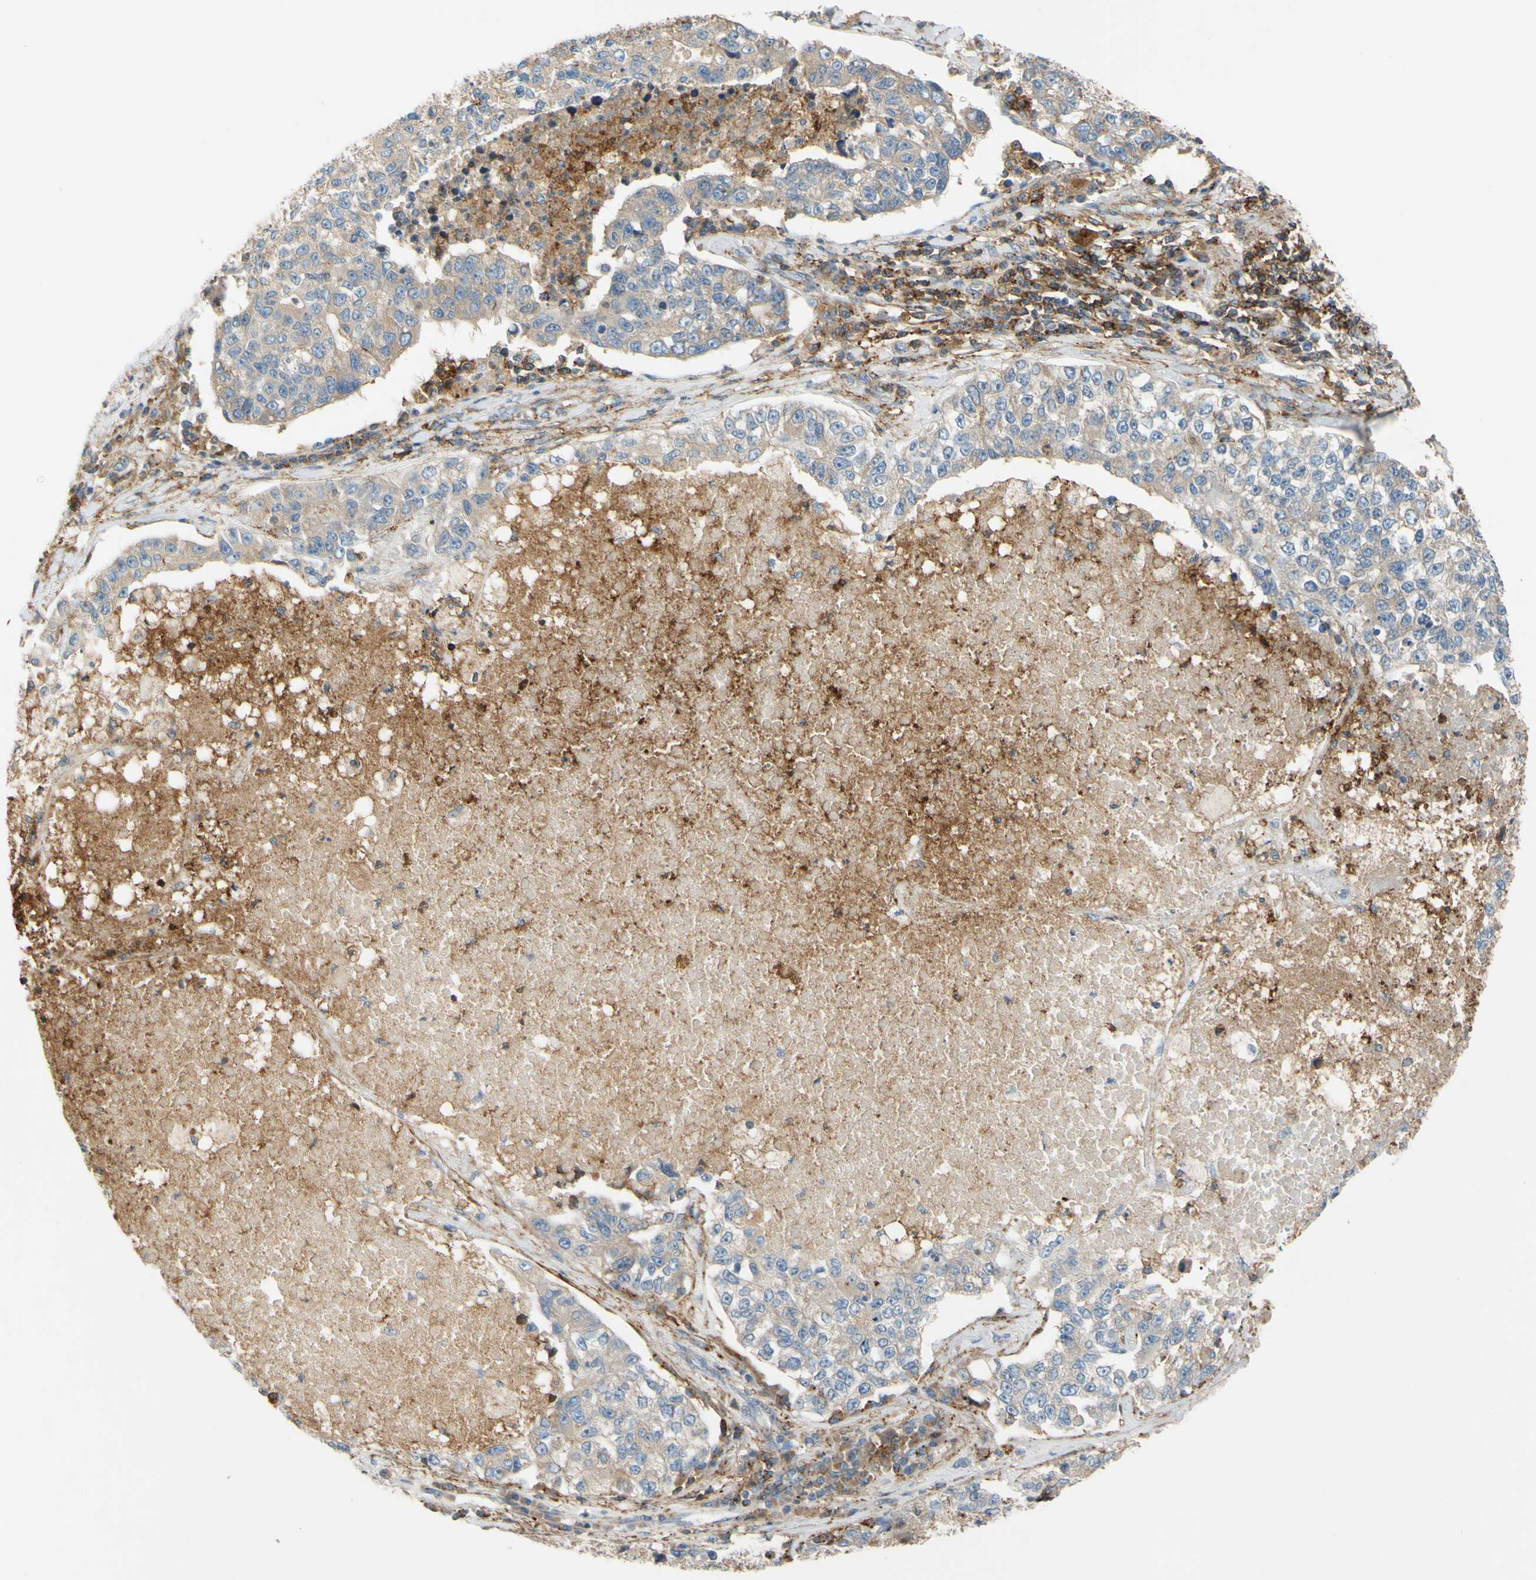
{"staining": {"intensity": "weak", "quantity": "<25%", "location": "cytoplasmic/membranous"}, "tissue": "lung cancer", "cell_type": "Tumor cells", "image_type": "cancer", "snomed": [{"axis": "morphology", "description": "Adenocarcinoma, NOS"}, {"axis": "topography", "description": "Lung"}], "caption": "This is an IHC image of lung cancer (adenocarcinoma). There is no expression in tumor cells.", "gene": "POR", "patient": {"sex": "male", "age": 49}}